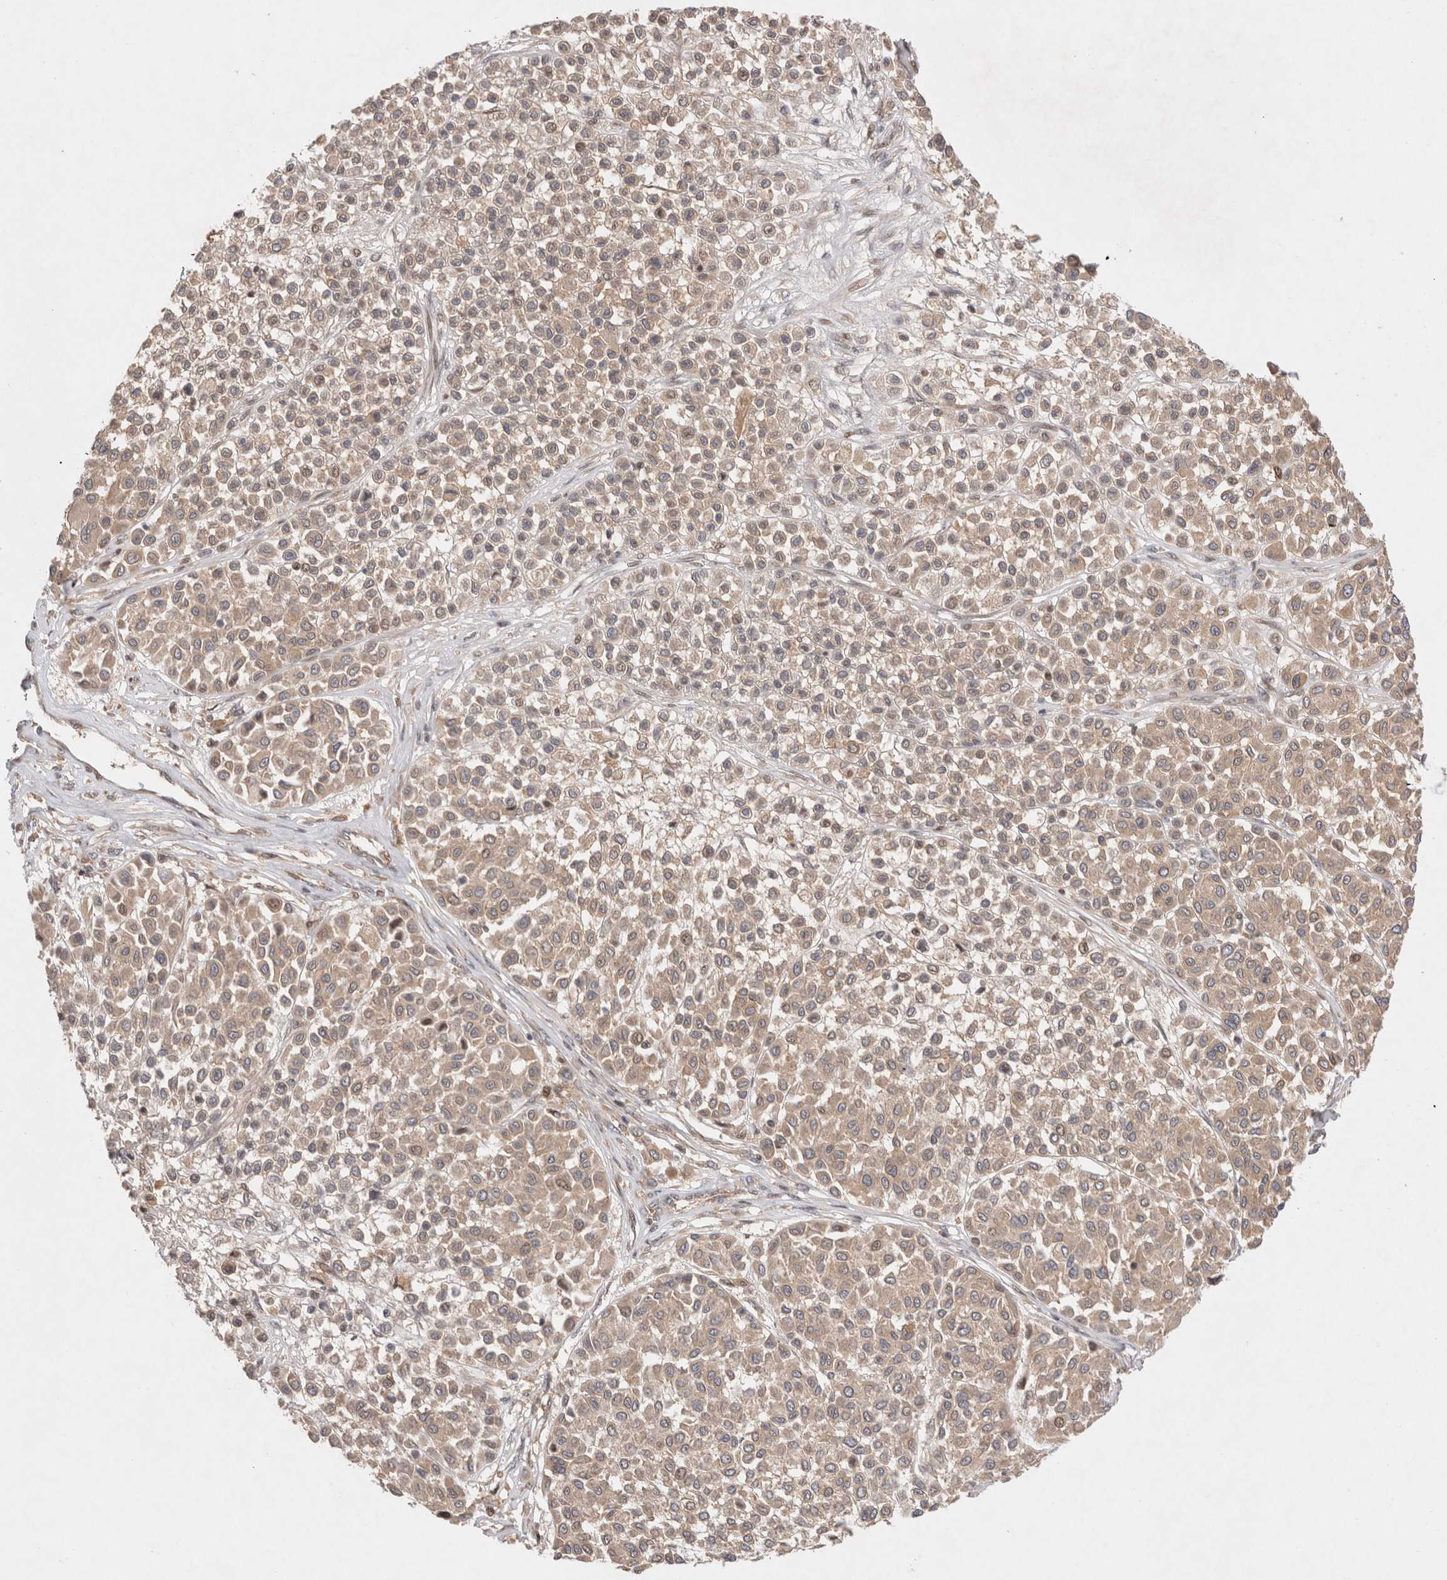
{"staining": {"intensity": "weak", "quantity": ">75%", "location": "cytoplasmic/membranous"}, "tissue": "melanoma", "cell_type": "Tumor cells", "image_type": "cancer", "snomed": [{"axis": "morphology", "description": "Malignant melanoma, Metastatic site"}, {"axis": "topography", "description": "Soft tissue"}], "caption": "Melanoma stained for a protein (brown) exhibits weak cytoplasmic/membranous positive positivity in about >75% of tumor cells.", "gene": "HTT", "patient": {"sex": "male", "age": 41}}